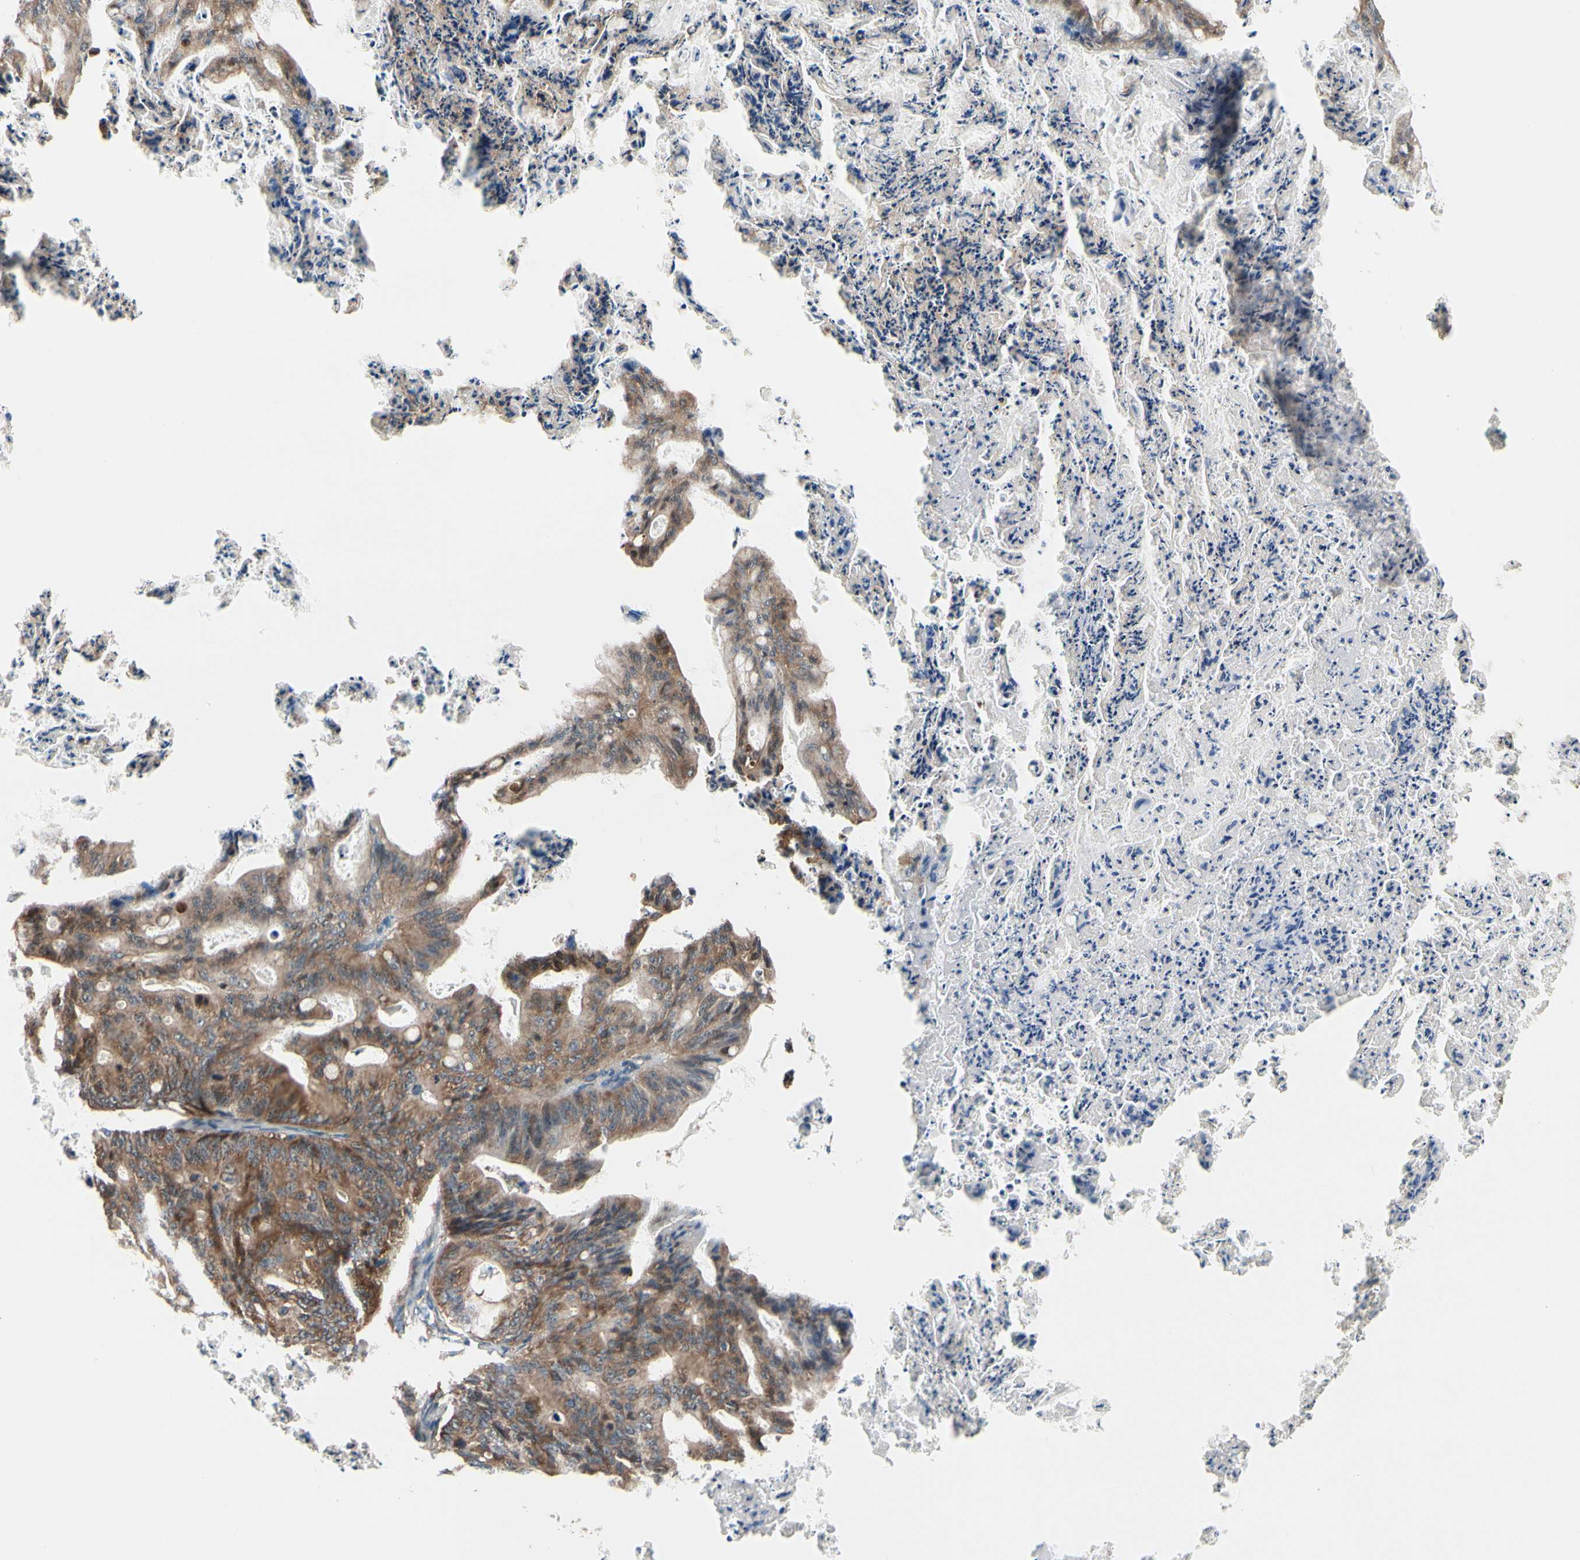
{"staining": {"intensity": "moderate", "quantity": ">75%", "location": "cytoplasmic/membranous"}, "tissue": "ovarian cancer", "cell_type": "Tumor cells", "image_type": "cancer", "snomed": [{"axis": "morphology", "description": "Cystadenocarcinoma, mucinous, NOS"}, {"axis": "topography", "description": "Ovary"}], "caption": "Moderate cytoplasmic/membranous protein staining is appreciated in approximately >75% of tumor cells in ovarian cancer.", "gene": "PRDX2", "patient": {"sex": "female", "age": 36}}